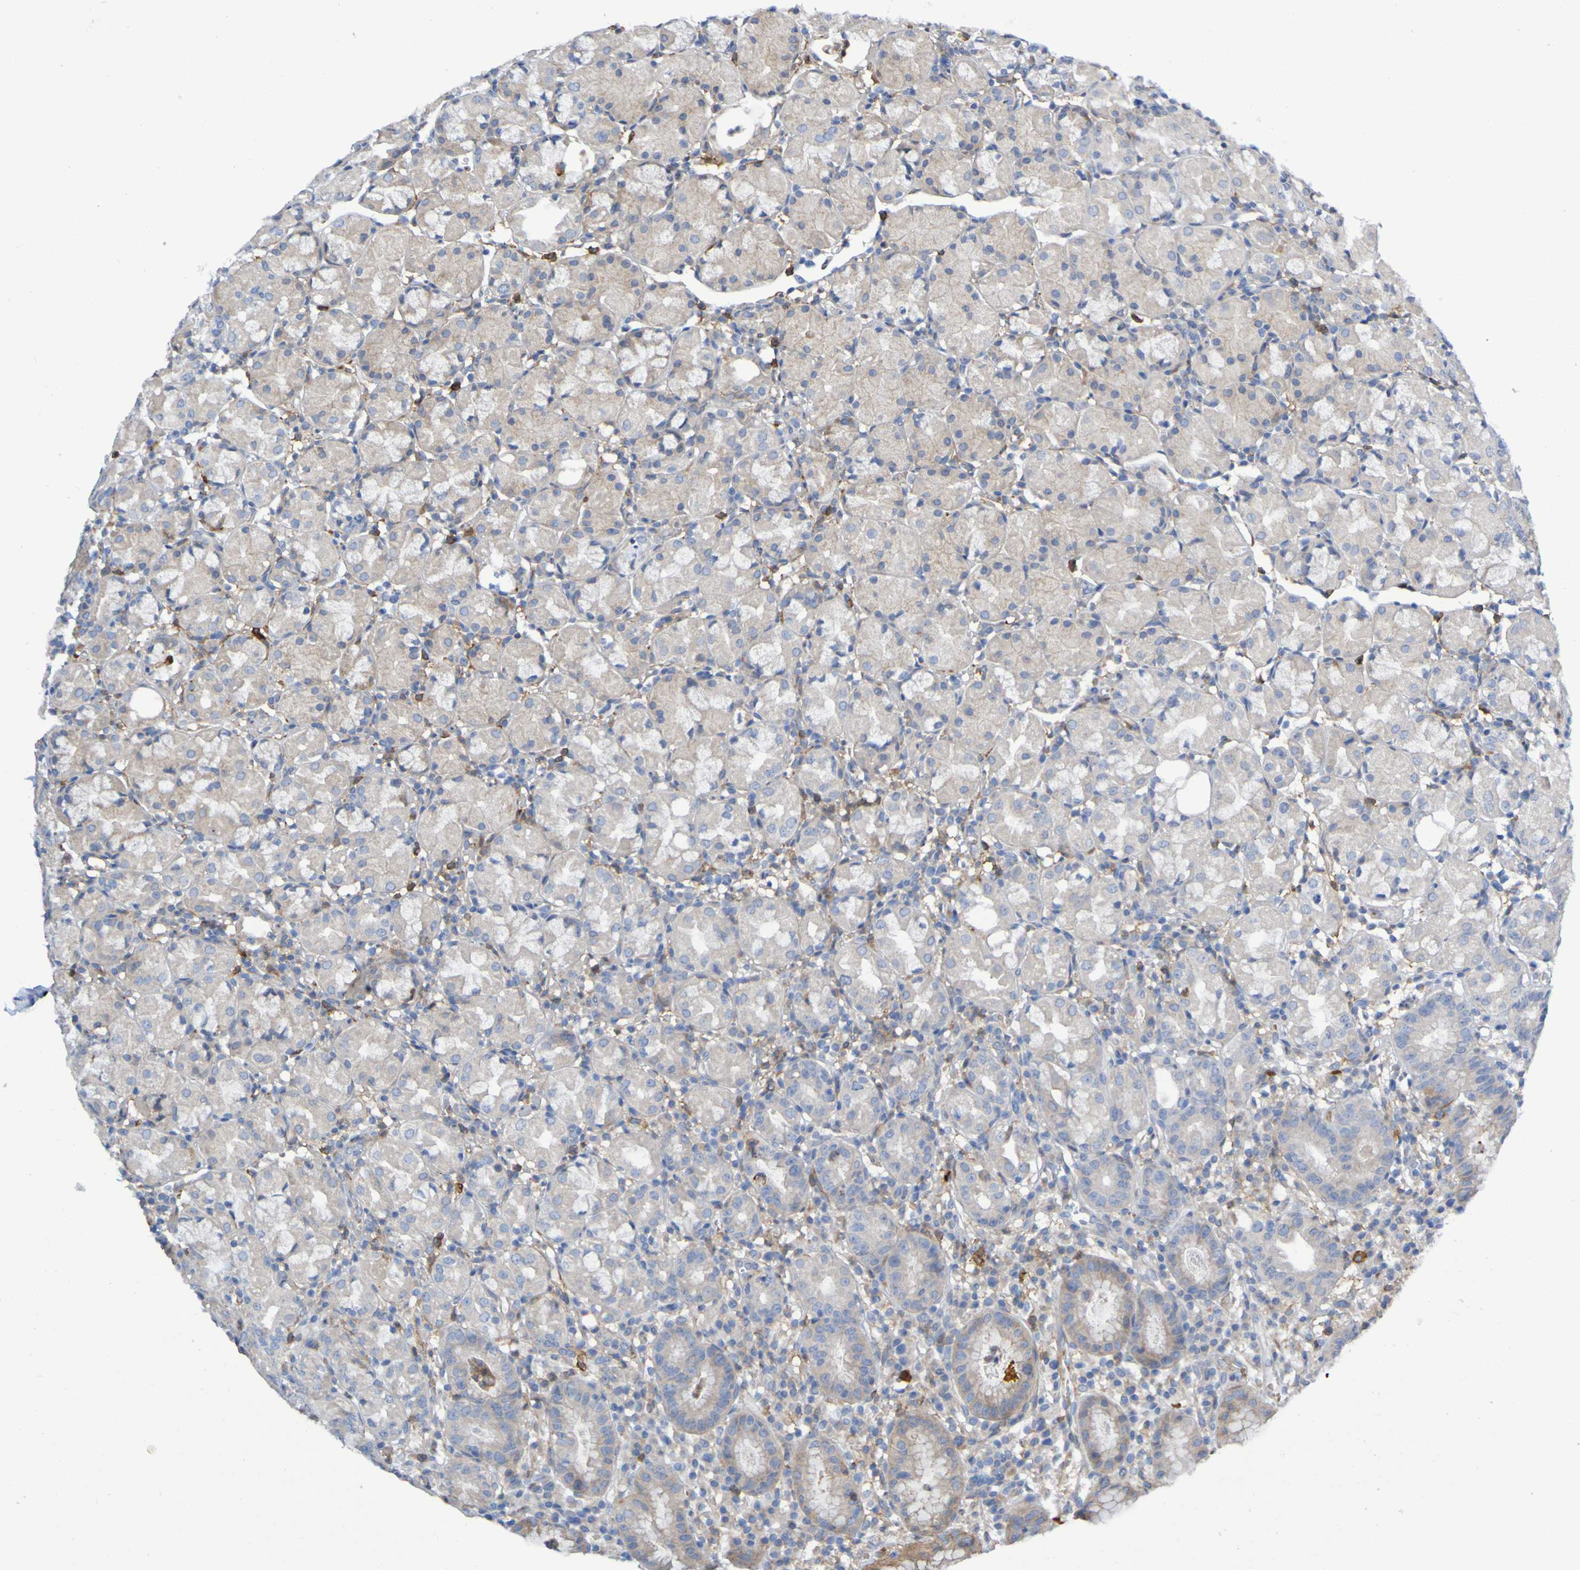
{"staining": {"intensity": "strong", "quantity": "25%-75%", "location": "cytoplasmic/membranous"}, "tissue": "stomach", "cell_type": "Glandular cells", "image_type": "normal", "snomed": [{"axis": "morphology", "description": "Normal tissue, NOS"}, {"axis": "topography", "description": "Stomach"}, {"axis": "topography", "description": "Stomach, lower"}], "caption": "Immunohistochemistry micrograph of benign stomach: stomach stained using immunohistochemistry exhibits high levels of strong protein expression localized specifically in the cytoplasmic/membranous of glandular cells, appearing as a cytoplasmic/membranous brown color.", "gene": "SCRG1", "patient": {"sex": "female", "age": 75}}